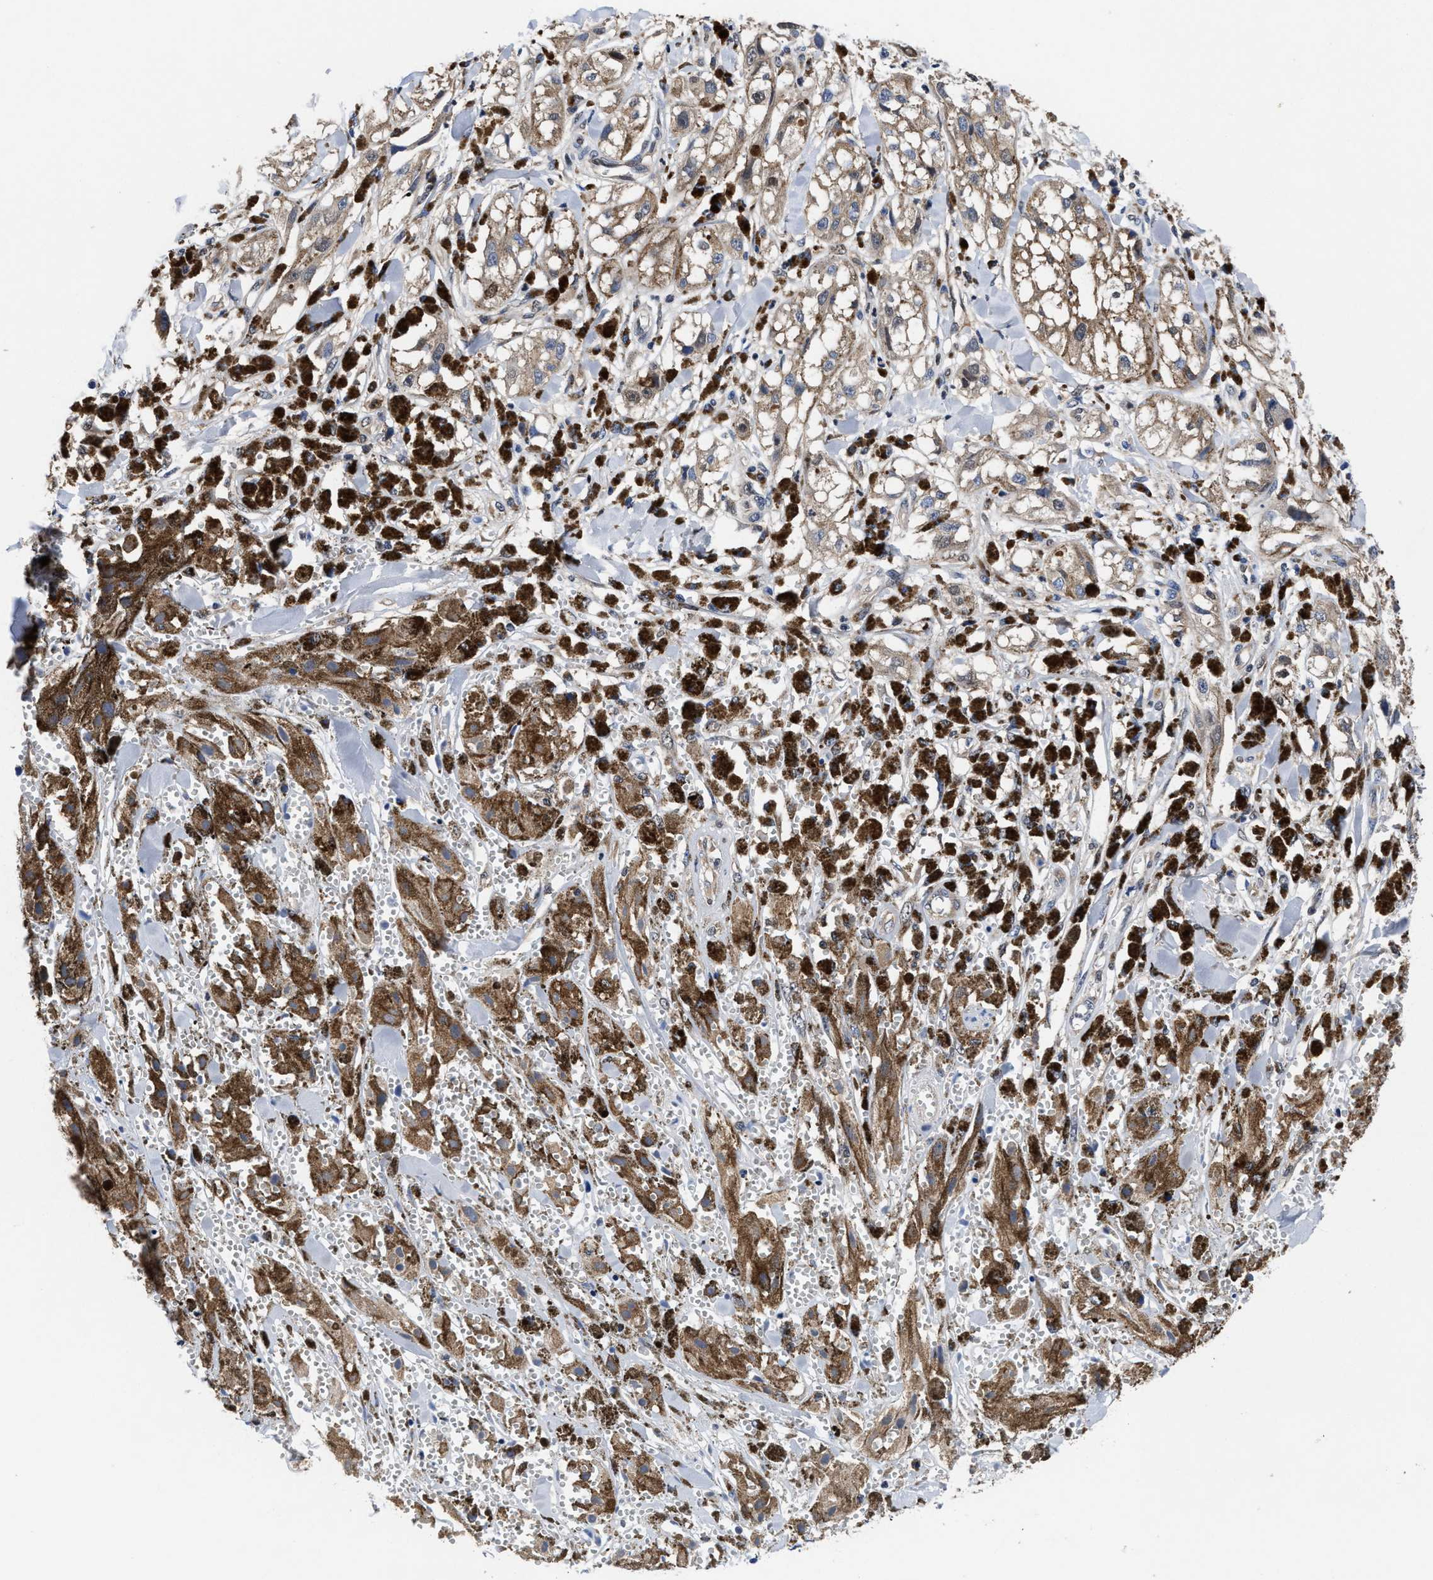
{"staining": {"intensity": "weak", "quantity": ">75%", "location": "cytoplasmic/membranous"}, "tissue": "melanoma", "cell_type": "Tumor cells", "image_type": "cancer", "snomed": [{"axis": "morphology", "description": "Malignant melanoma, NOS"}, {"axis": "topography", "description": "Skin"}], "caption": "There is low levels of weak cytoplasmic/membranous positivity in tumor cells of melanoma, as demonstrated by immunohistochemical staining (brown color).", "gene": "ACLY", "patient": {"sex": "male", "age": 88}}